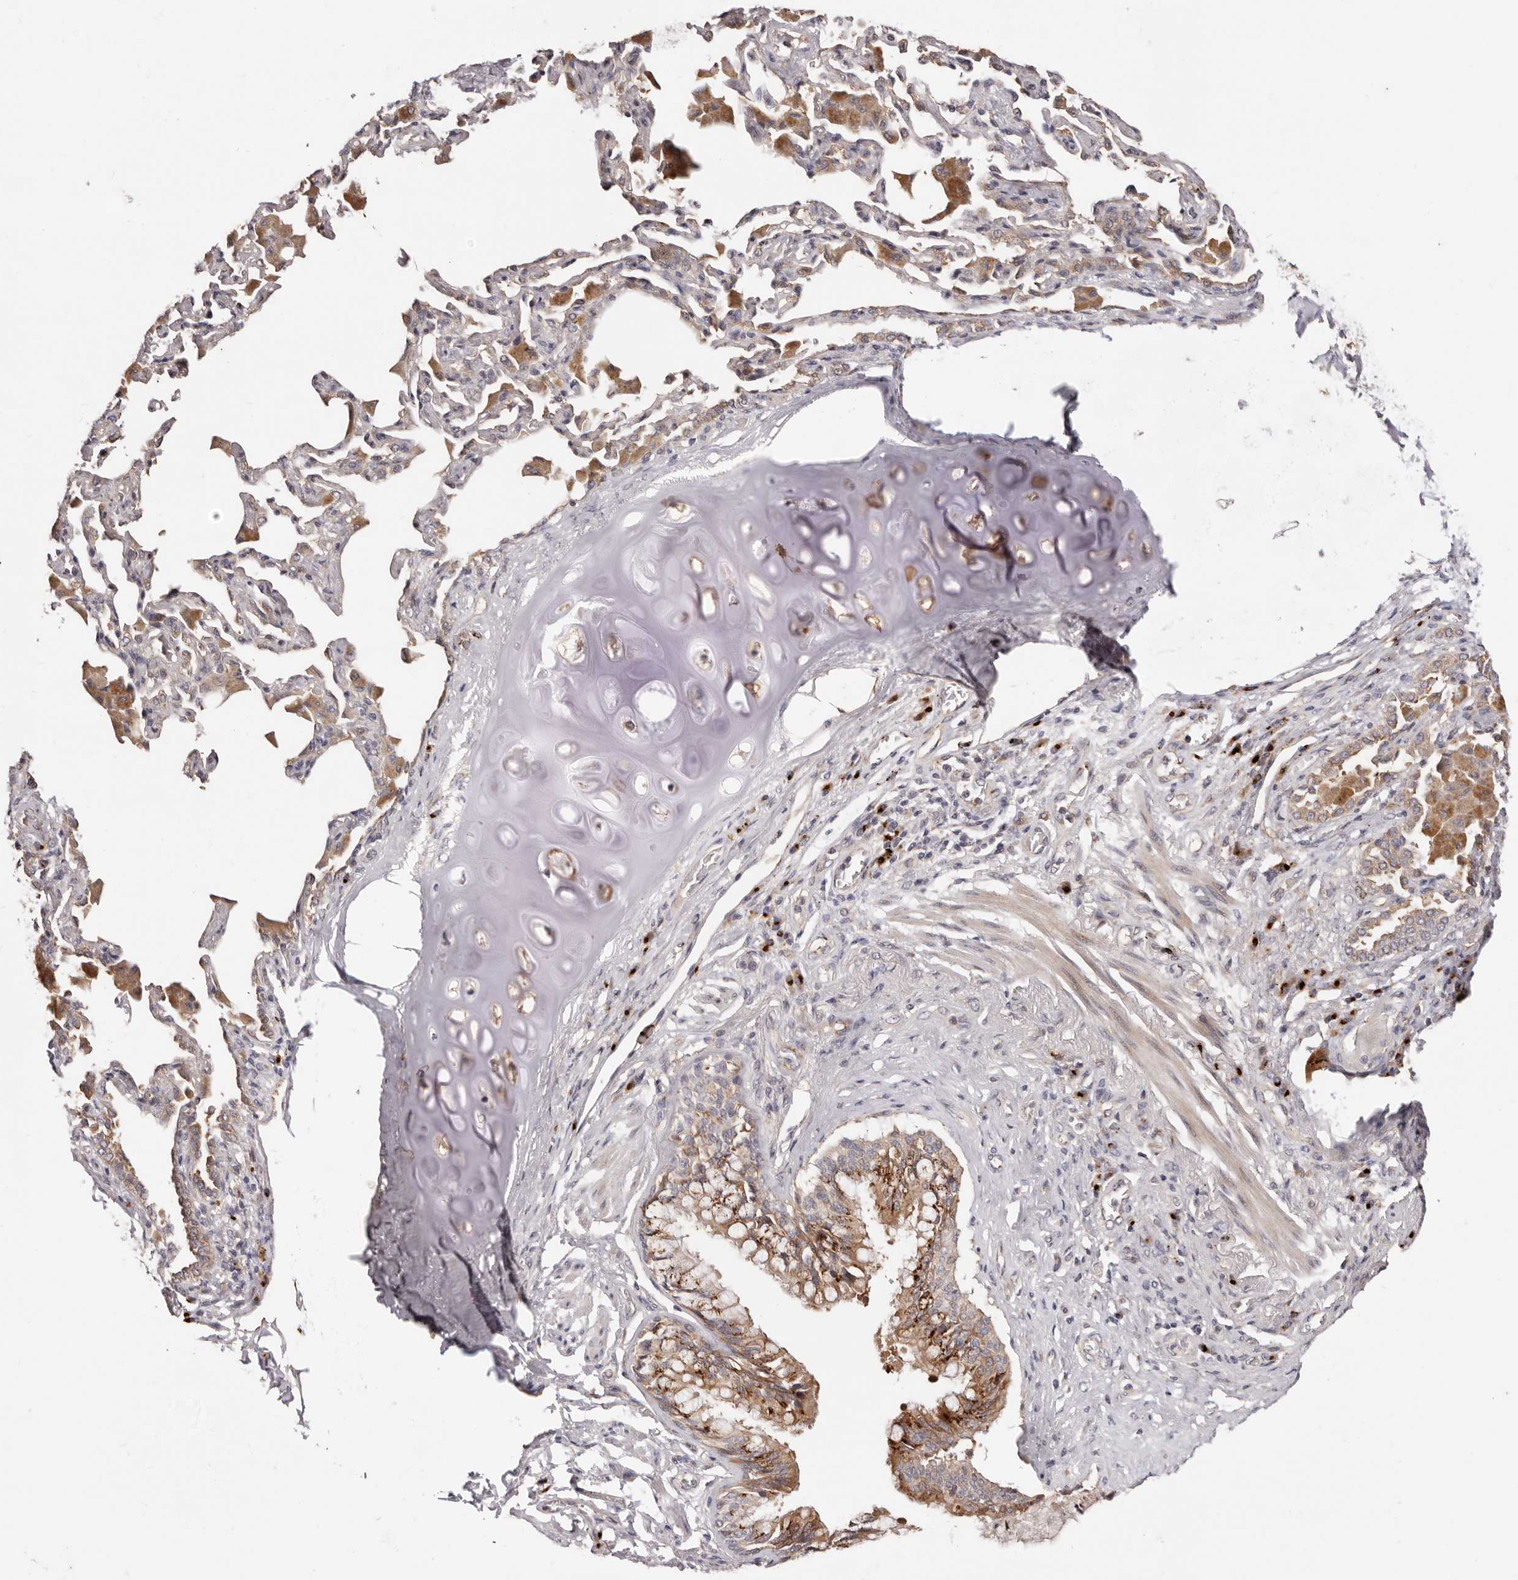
{"staining": {"intensity": "moderate", "quantity": ">75%", "location": "cytoplasmic/membranous"}, "tissue": "bronchus", "cell_type": "Respiratory epithelial cells", "image_type": "normal", "snomed": [{"axis": "morphology", "description": "Normal tissue, NOS"}, {"axis": "morphology", "description": "Inflammation, NOS"}, {"axis": "topography", "description": "Lung"}], "caption": "Immunohistochemical staining of unremarkable bronchus exhibits medium levels of moderate cytoplasmic/membranous staining in about >75% of respiratory epithelial cells. The staining is performed using DAB (3,3'-diaminobenzidine) brown chromogen to label protein expression. The nuclei are counter-stained blue using hematoxylin.", "gene": "DACT2", "patient": {"sex": "female", "age": 46}}